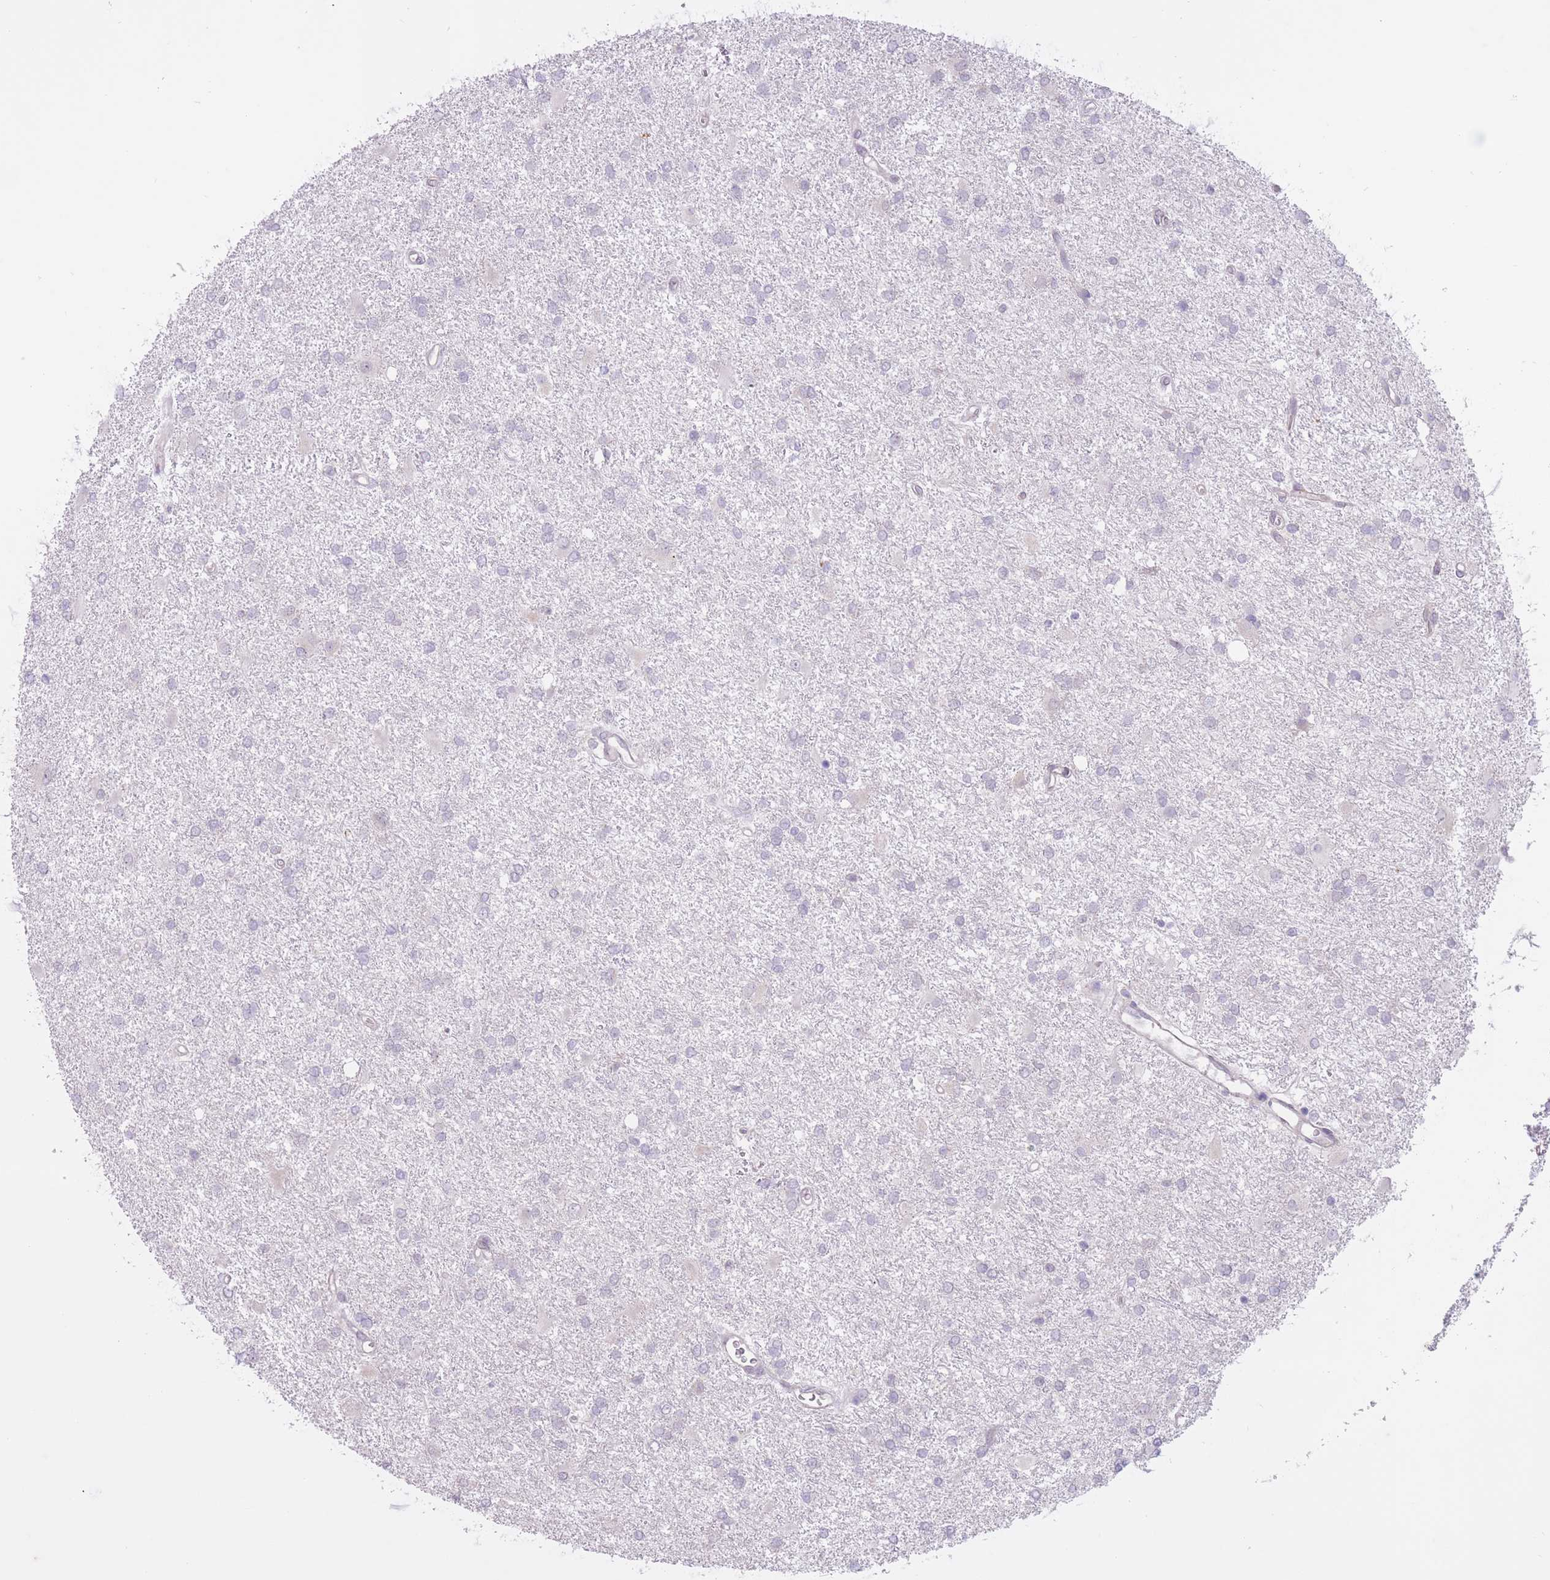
{"staining": {"intensity": "negative", "quantity": "none", "location": "none"}, "tissue": "glioma", "cell_type": "Tumor cells", "image_type": "cancer", "snomed": [{"axis": "morphology", "description": "Glioma, malignant, High grade"}, {"axis": "topography", "description": "Brain"}], "caption": "There is no significant staining in tumor cells of glioma.", "gene": "ARPIN", "patient": {"sex": "female", "age": 50}}